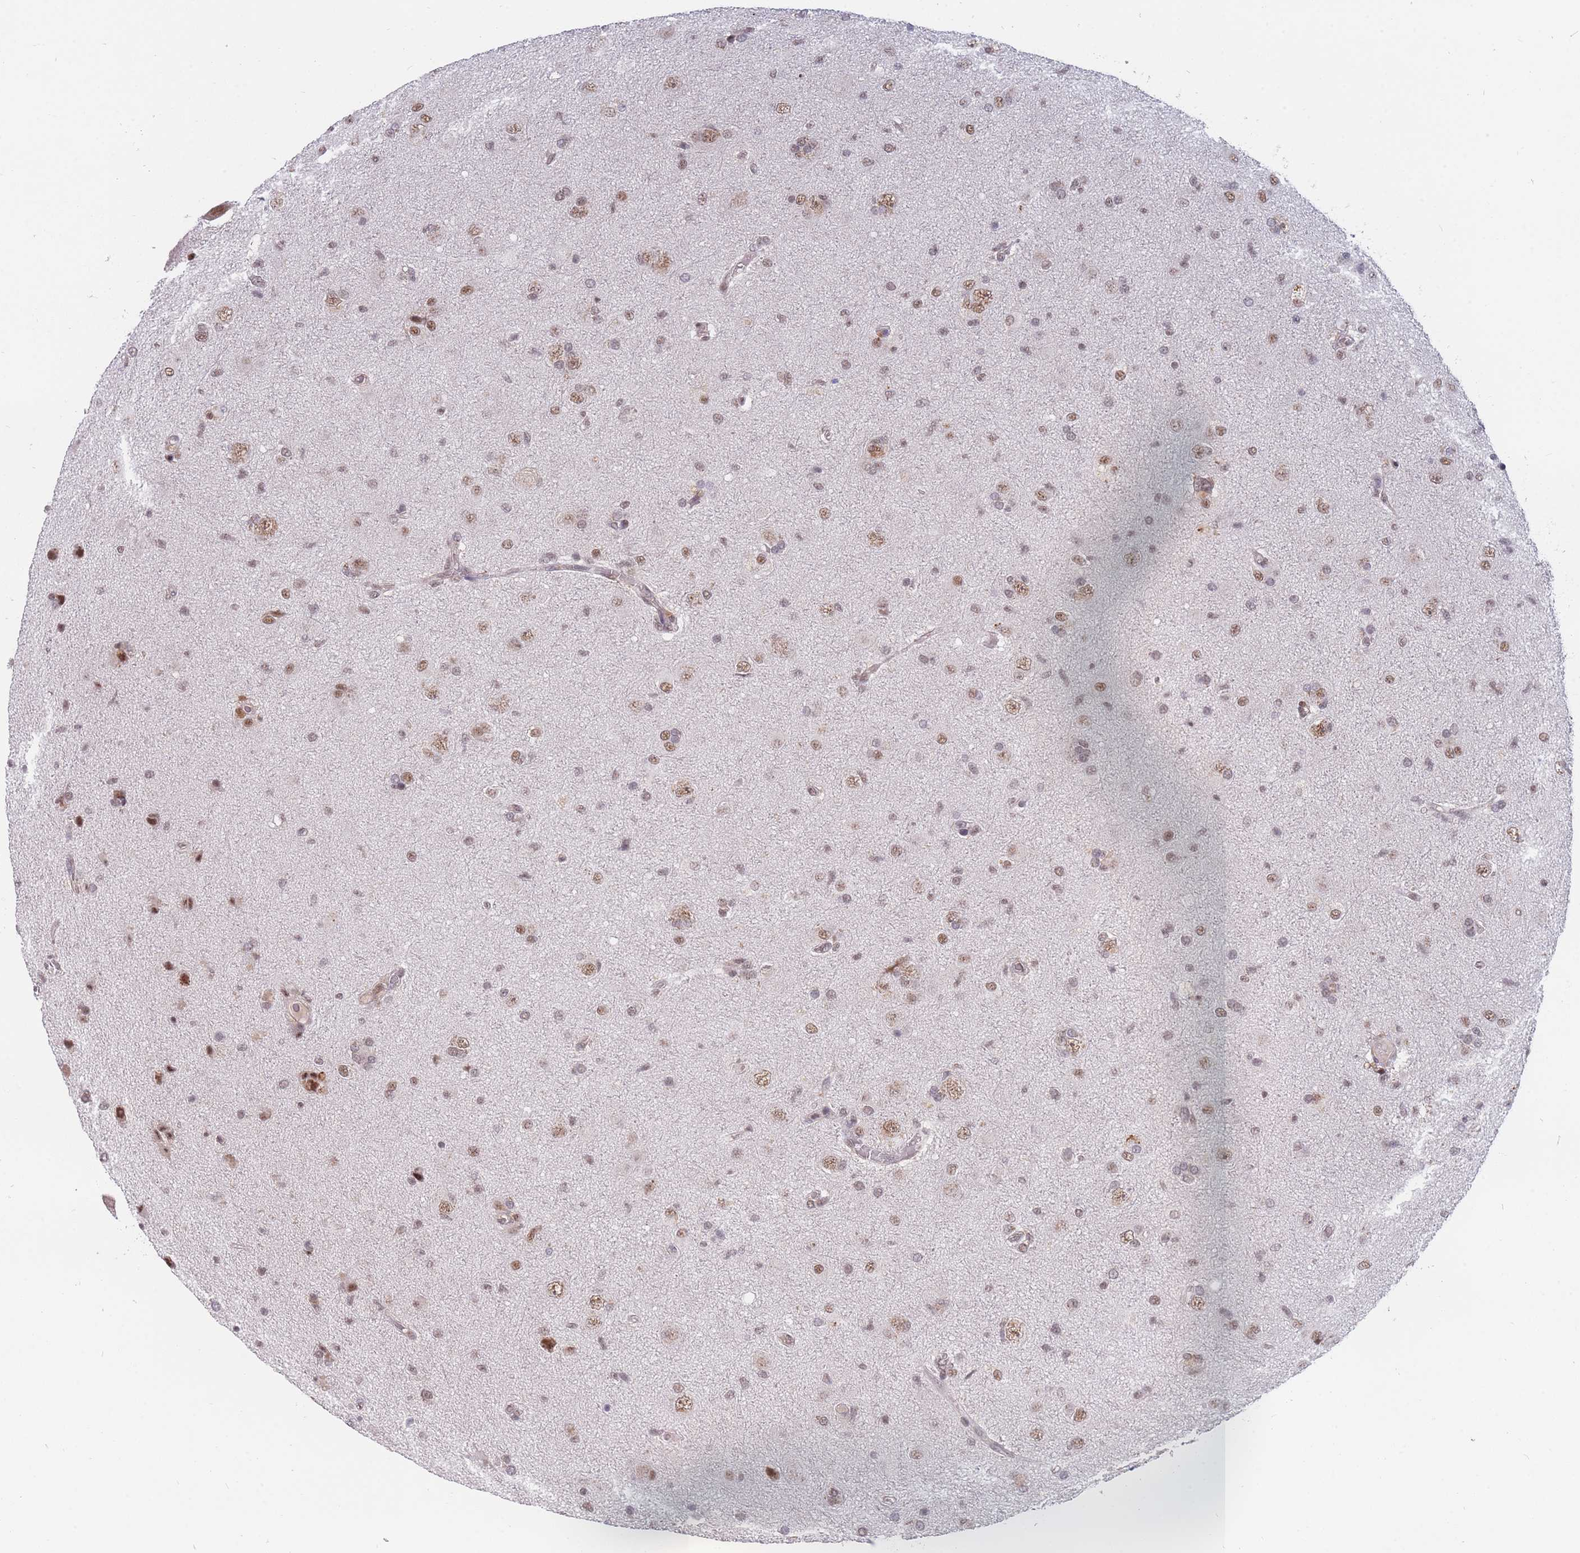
{"staining": {"intensity": "moderate", "quantity": ">75%", "location": "nuclear"}, "tissue": "glioma", "cell_type": "Tumor cells", "image_type": "cancer", "snomed": [{"axis": "morphology", "description": "Glioma, malignant, High grade"}, {"axis": "topography", "description": "Brain"}], "caption": "Glioma stained with a brown dye shows moderate nuclear positive positivity in approximately >75% of tumor cells.", "gene": "SNRPA1", "patient": {"sex": "female", "age": 57}}